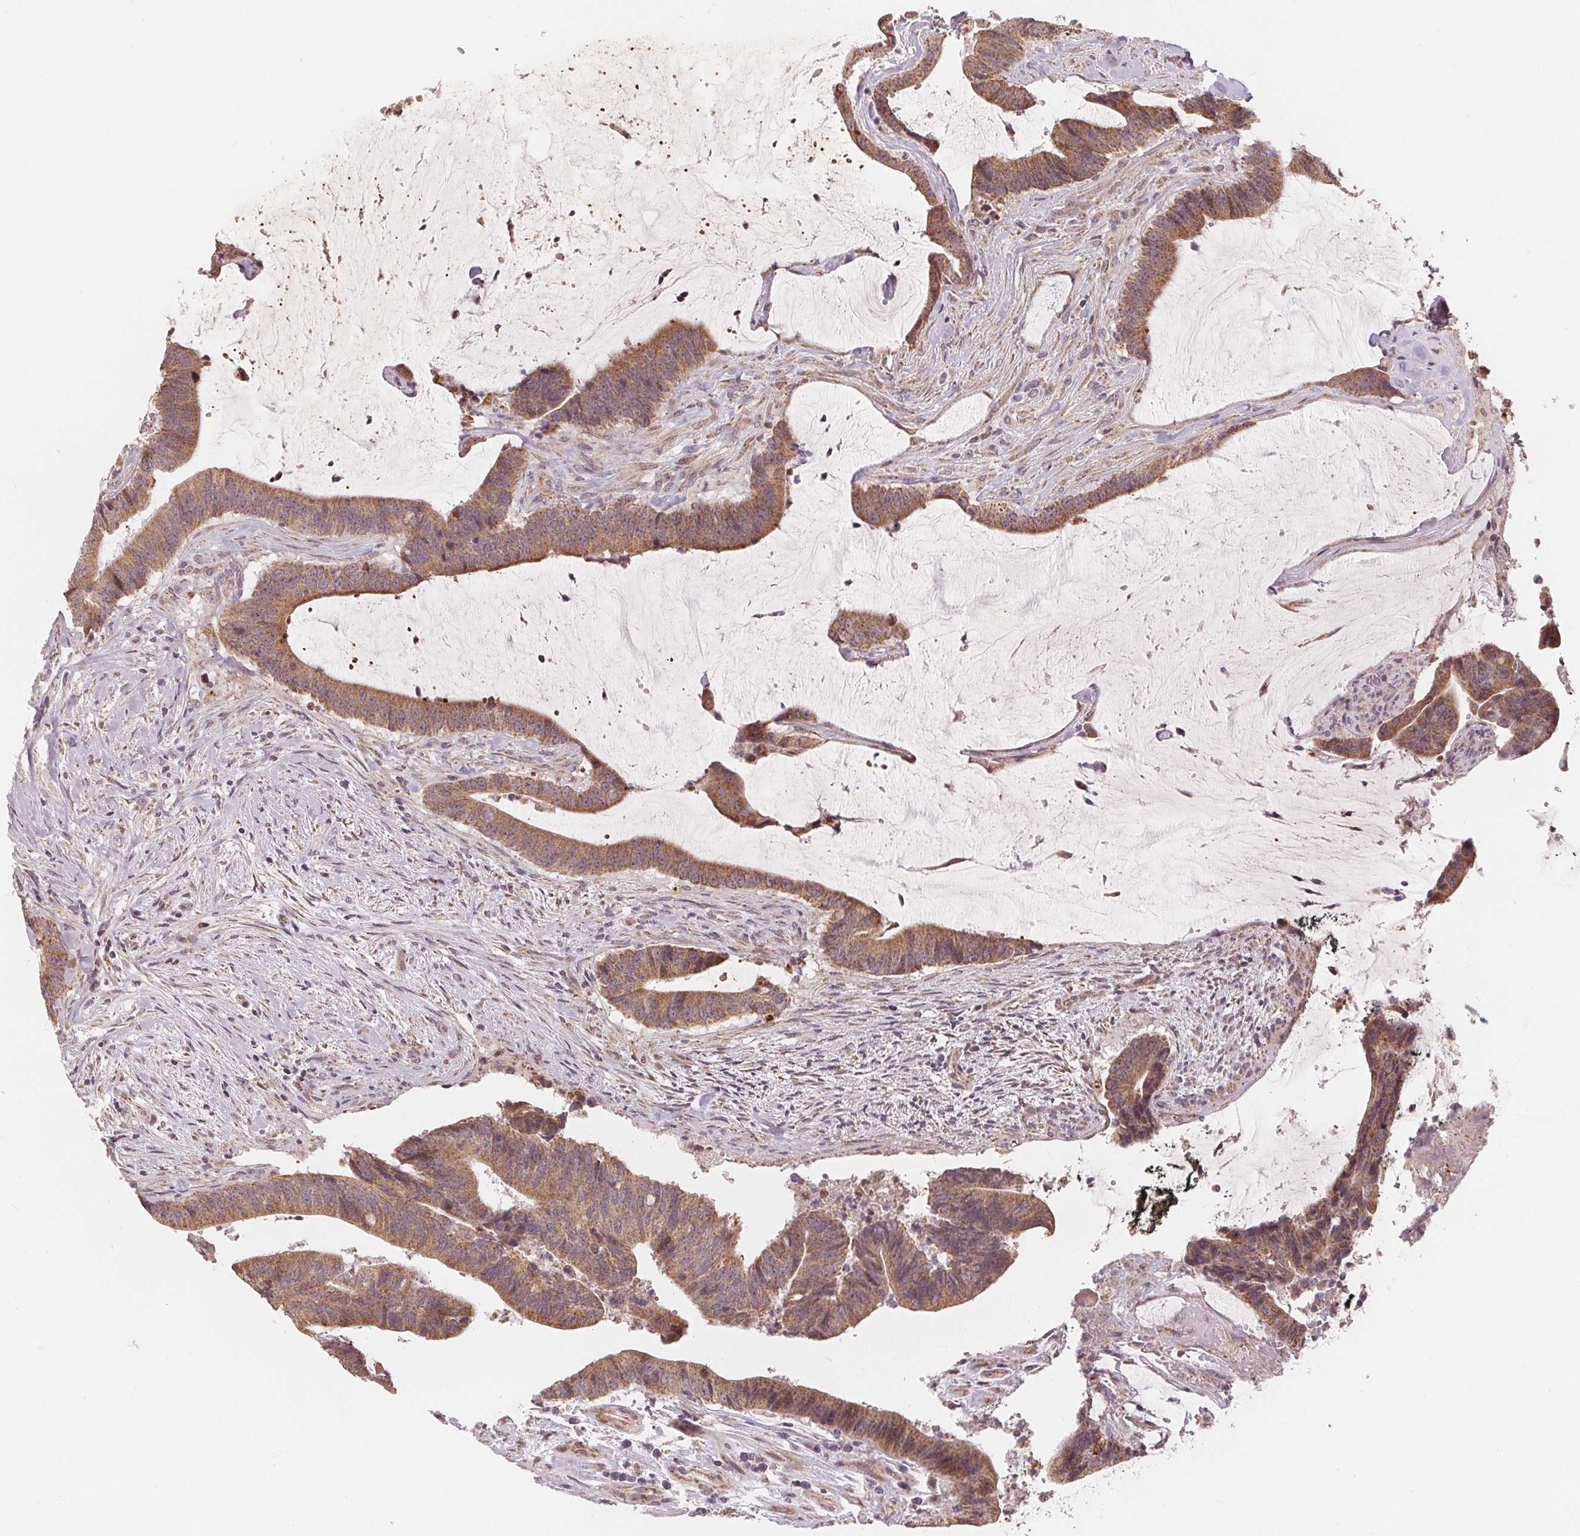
{"staining": {"intensity": "moderate", "quantity": ">75%", "location": "cytoplasmic/membranous"}, "tissue": "colorectal cancer", "cell_type": "Tumor cells", "image_type": "cancer", "snomed": [{"axis": "morphology", "description": "Adenocarcinoma, NOS"}, {"axis": "topography", "description": "Colon"}], "caption": "Moderate cytoplasmic/membranous staining for a protein is present in about >75% of tumor cells of colorectal adenocarcinoma using immunohistochemistry.", "gene": "MATCAP1", "patient": {"sex": "female", "age": 43}}